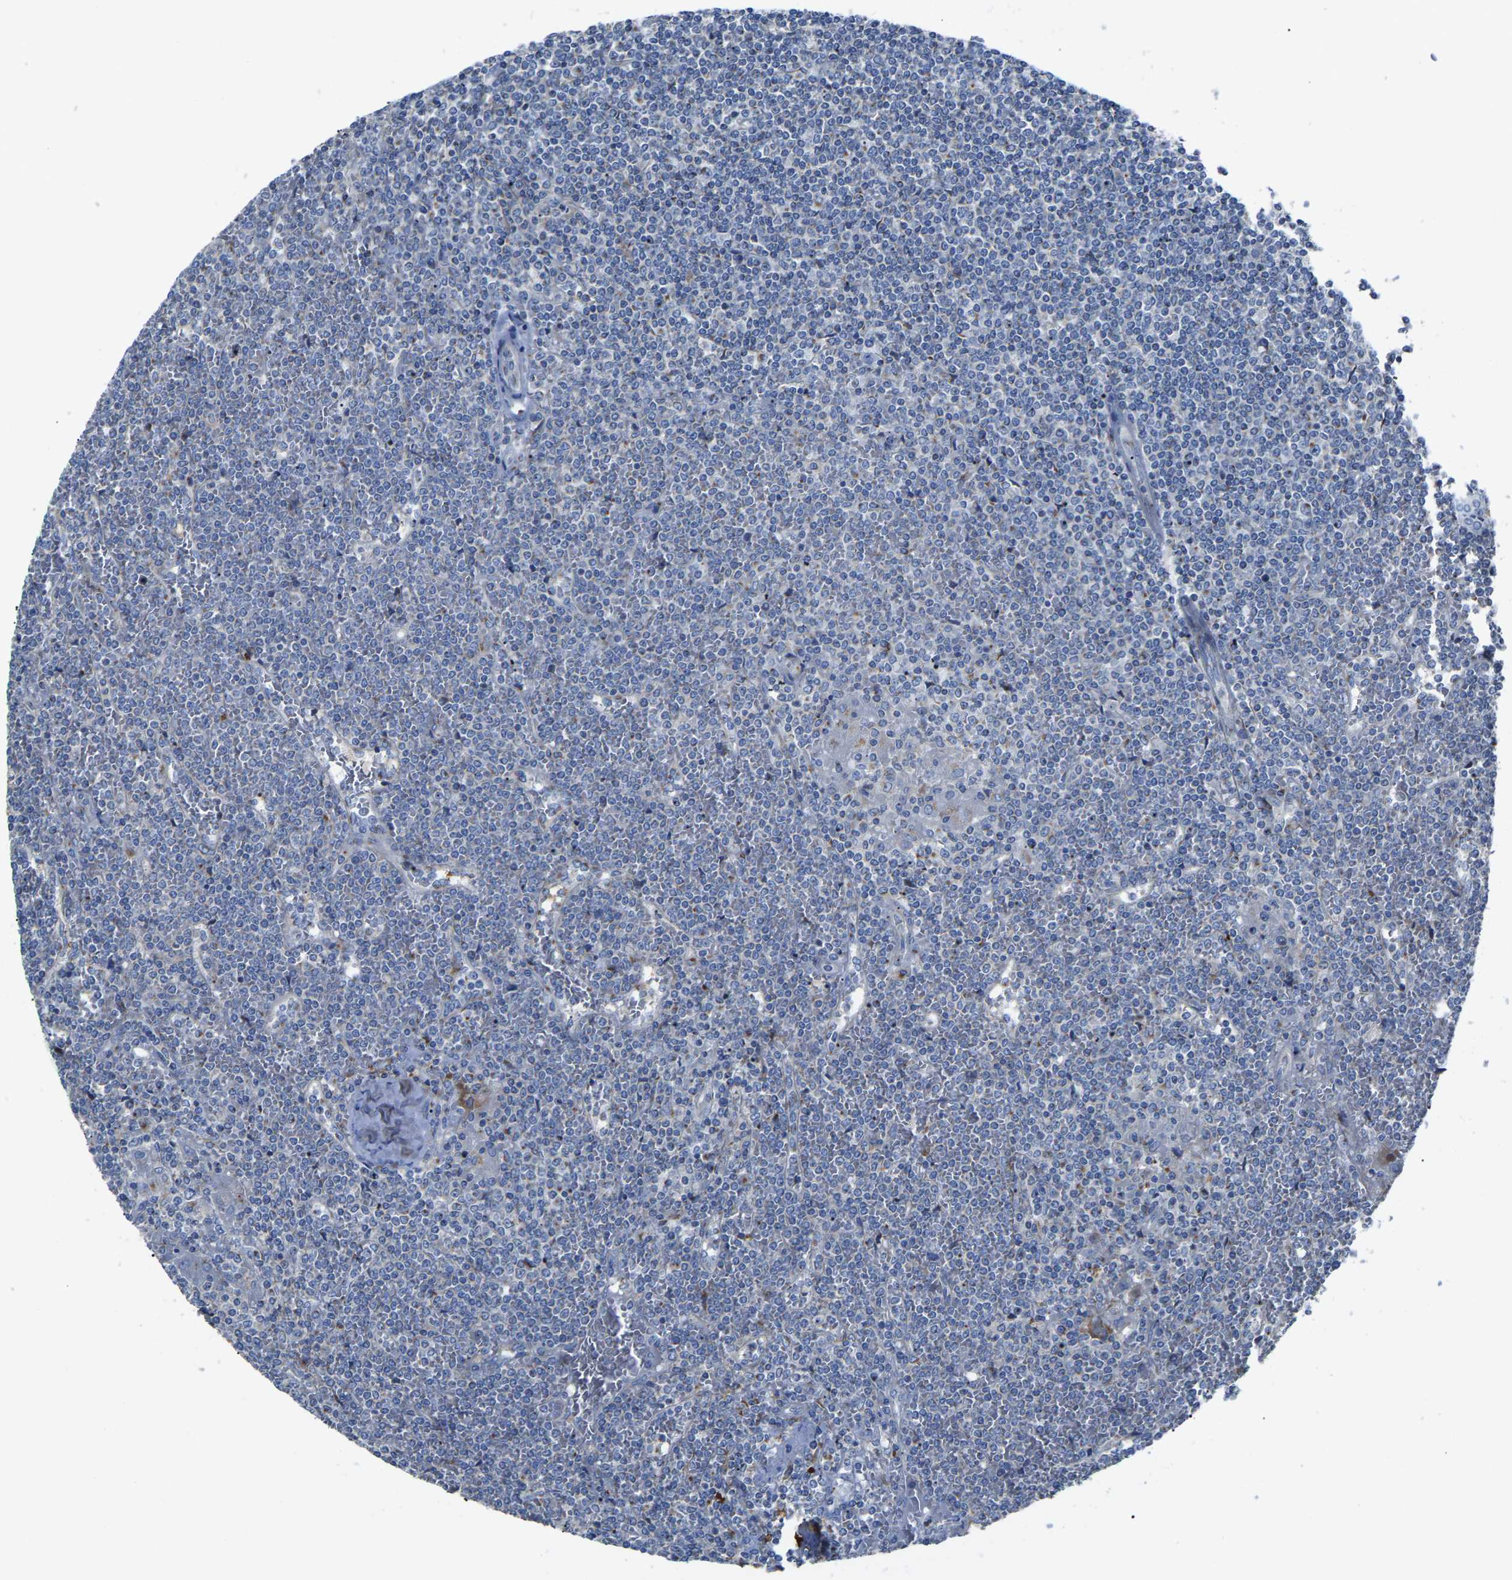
{"staining": {"intensity": "negative", "quantity": "none", "location": "none"}, "tissue": "lymphoma", "cell_type": "Tumor cells", "image_type": "cancer", "snomed": [{"axis": "morphology", "description": "Malignant lymphoma, non-Hodgkin's type, Low grade"}, {"axis": "topography", "description": "Spleen"}], "caption": "Tumor cells show no significant protein staining in lymphoma.", "gene": "CANT1", "patient": {"sex": "female", "age": 19}}